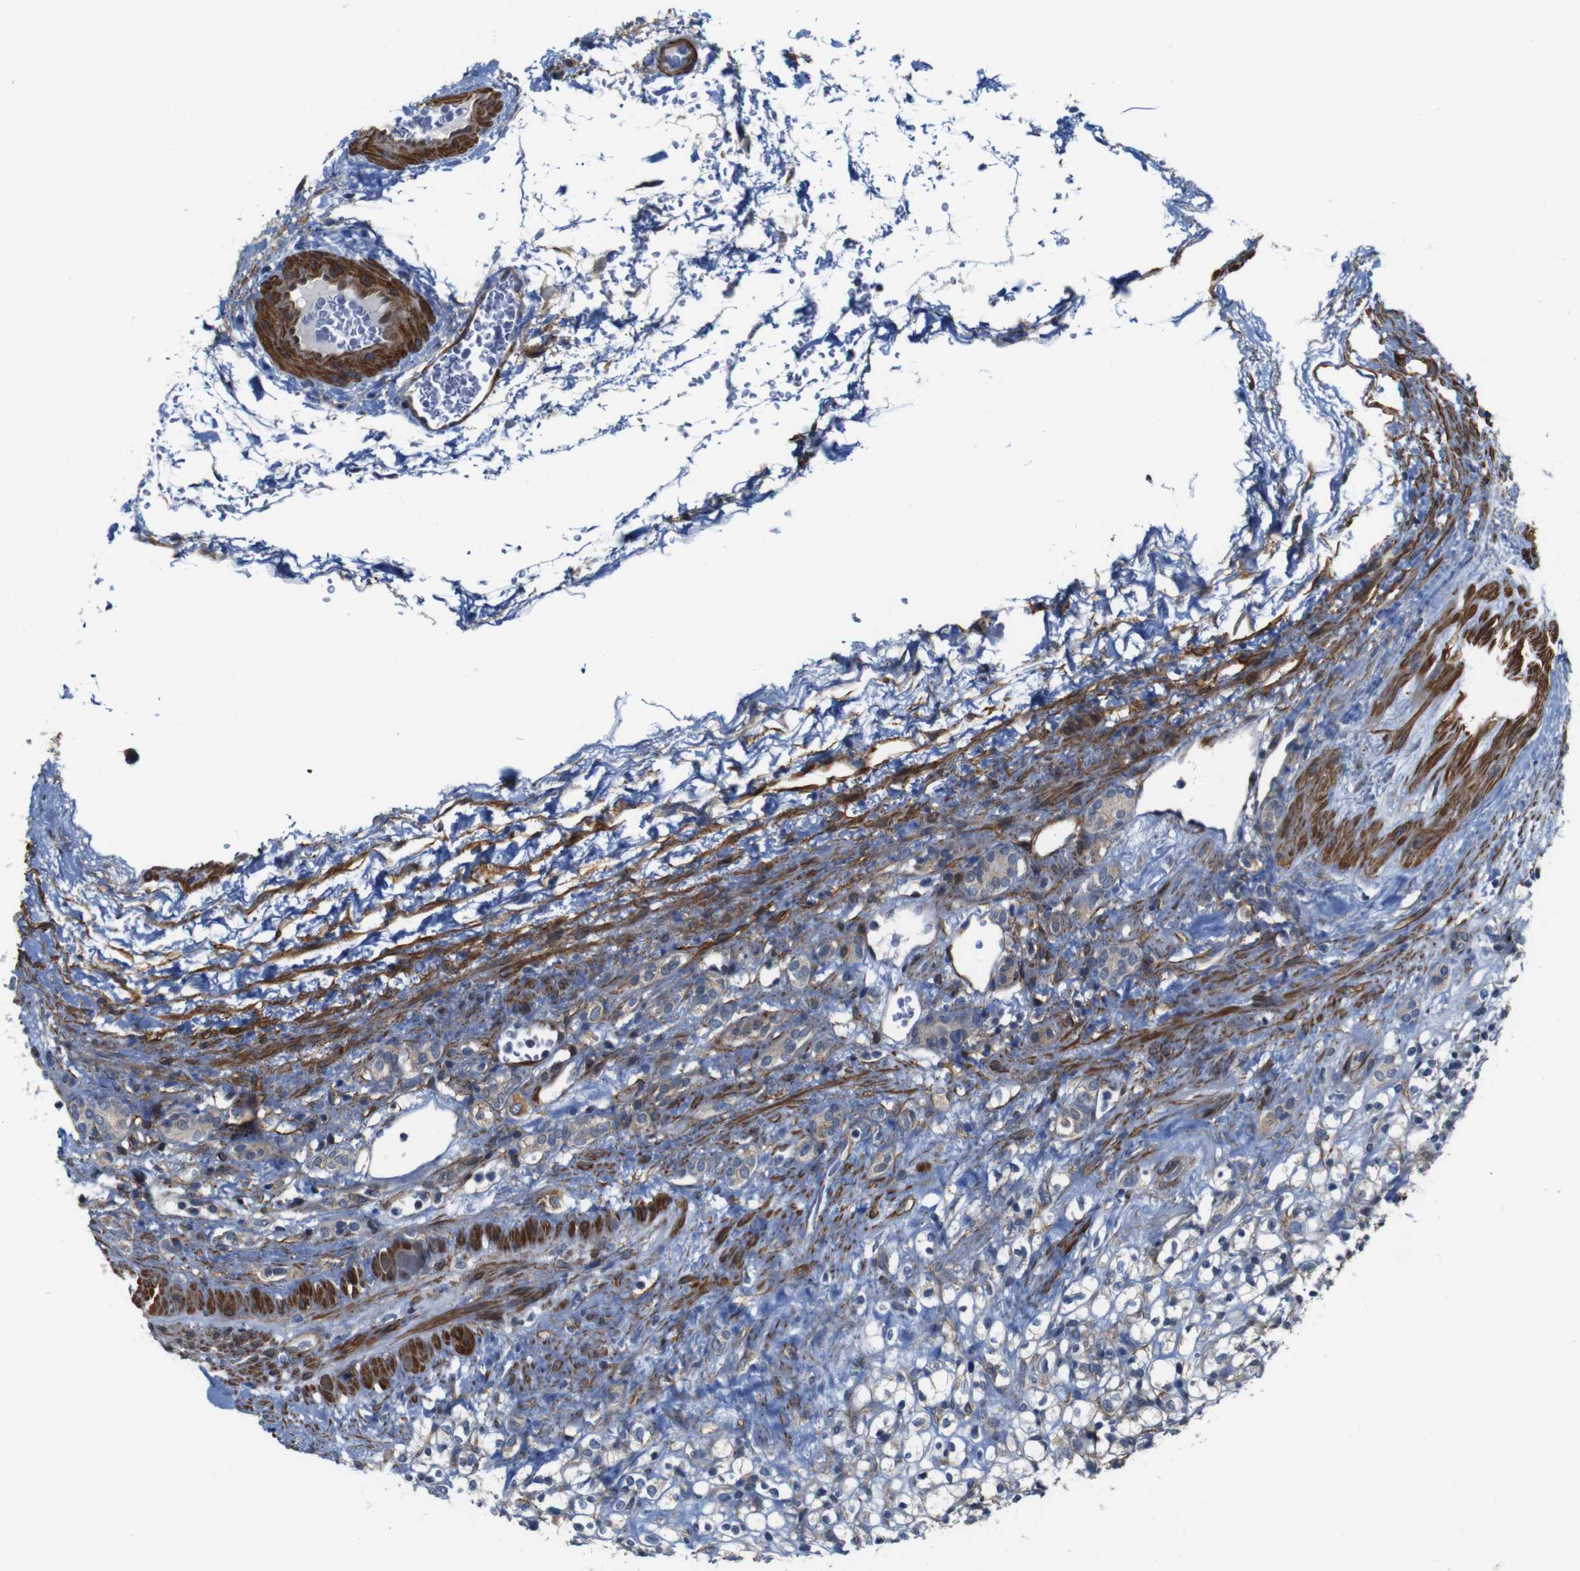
{"staining": {"intensity": "weak", "quantity": ">75%", "location": "cytoplasmic/membranous"}, "tissue": "renal cancer", "cell_type": "Tumor cells", "image_type": "cancer", "snomed": [{"axis": "morphology", "description": "Normal tissue, NOS"}, {"axis": "morphology", "description": "Adenocarcinoma, NOS"}, {"axis": "topography", "description": "Kidney"}], "caption": "Protein staining shows weak cytoplasmic/membranous staining in approximately >75% of tumor cells in adenocarcinoma (renal).", "gene": "GGT7", "patient": {"sex": "female", "age": 72}}